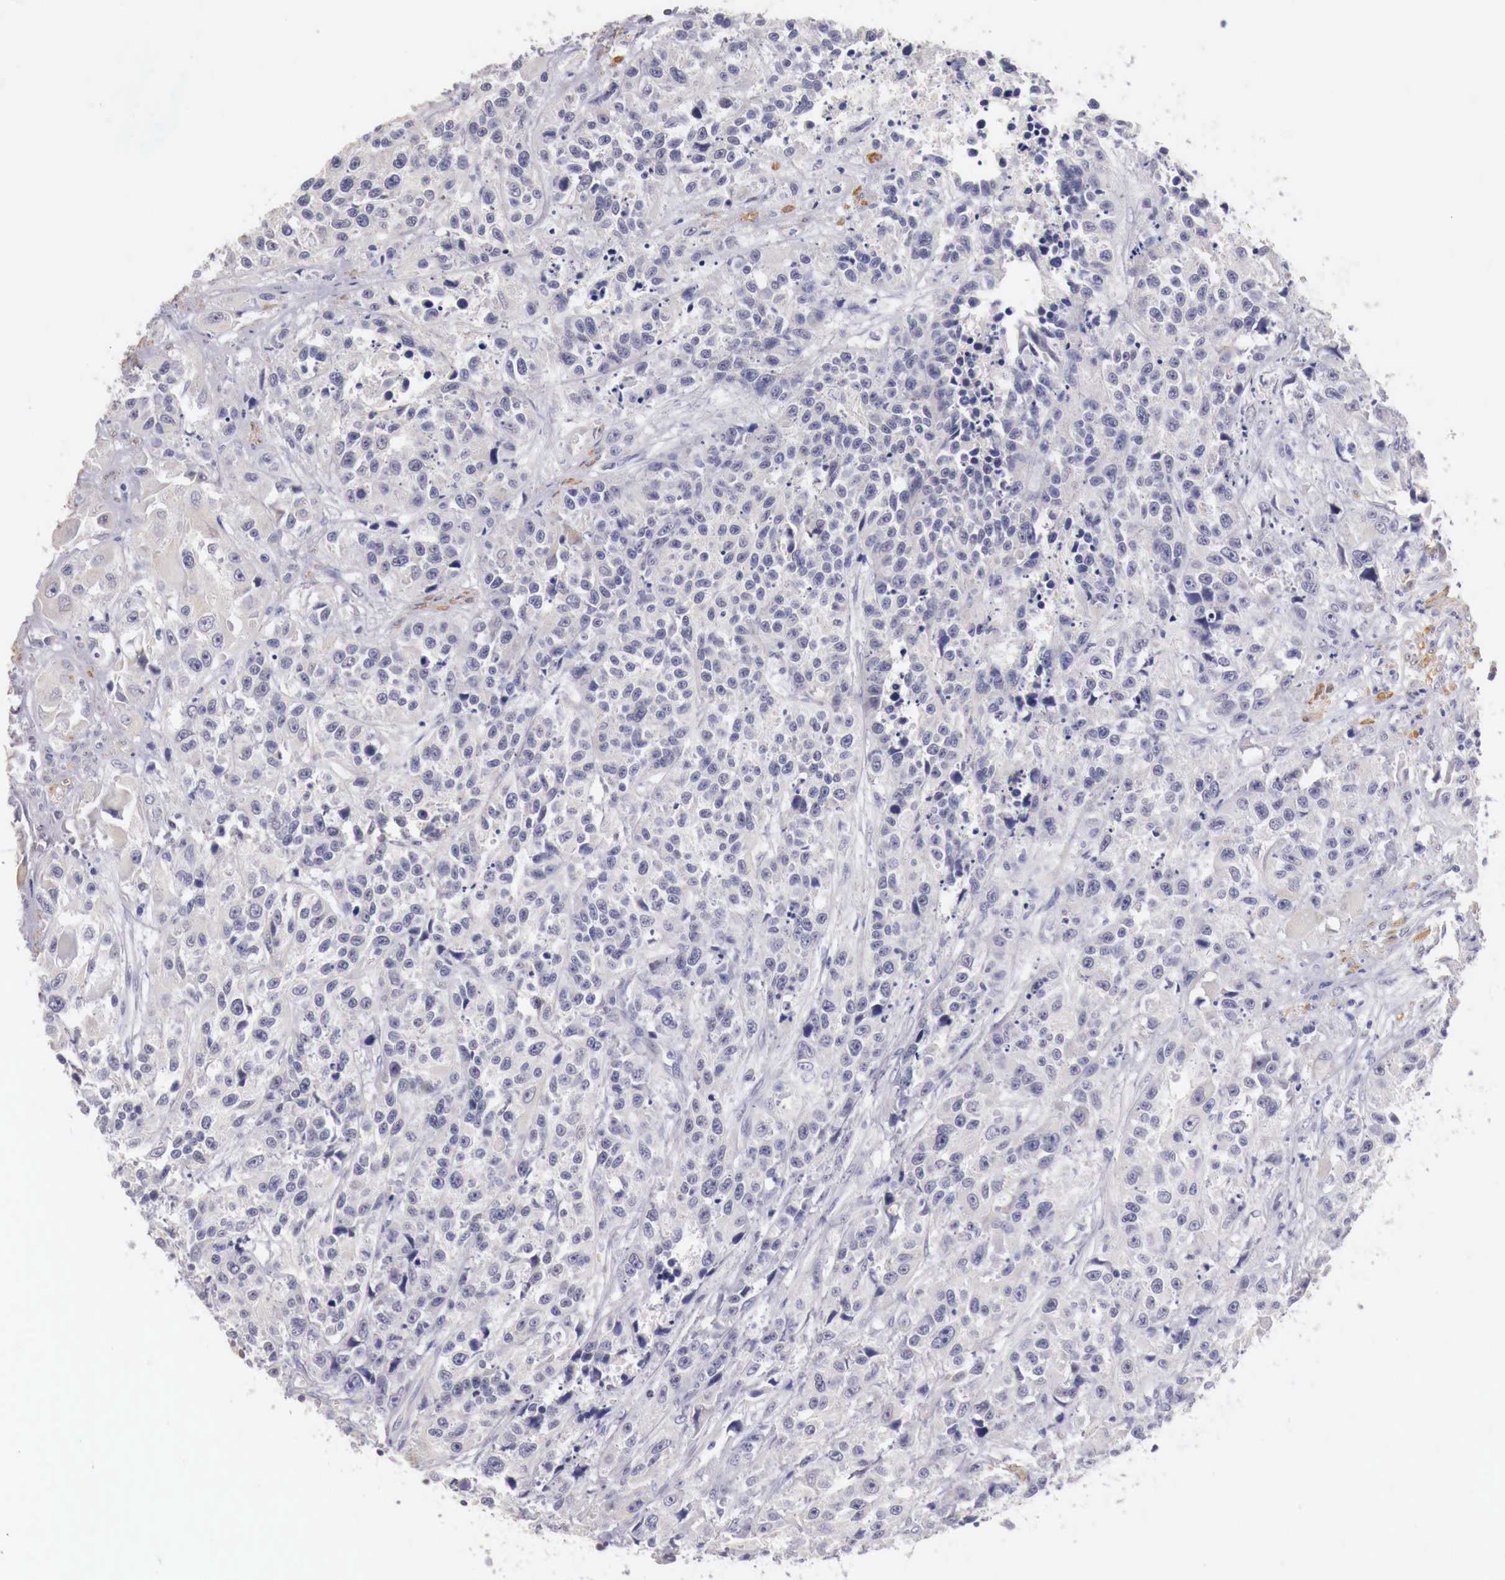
{"staining": {"intensity": "negative", "quantity": "none", "location": "none"}, "tissue": "urothelial cancer", "cell_type": "Tumor cells", "image_type": "cancer", "snomed": [{"axis": "morphology", "description": "Urothelial carcinoma, High grade"}, {"axis": "topography", "description": "Urinary bladder"}], "caption": "Tumor cells are negative for protein expression in human urothelial cancer.", "gene": "ENOX2", "patient": {"sex": "female", "age": 81}}